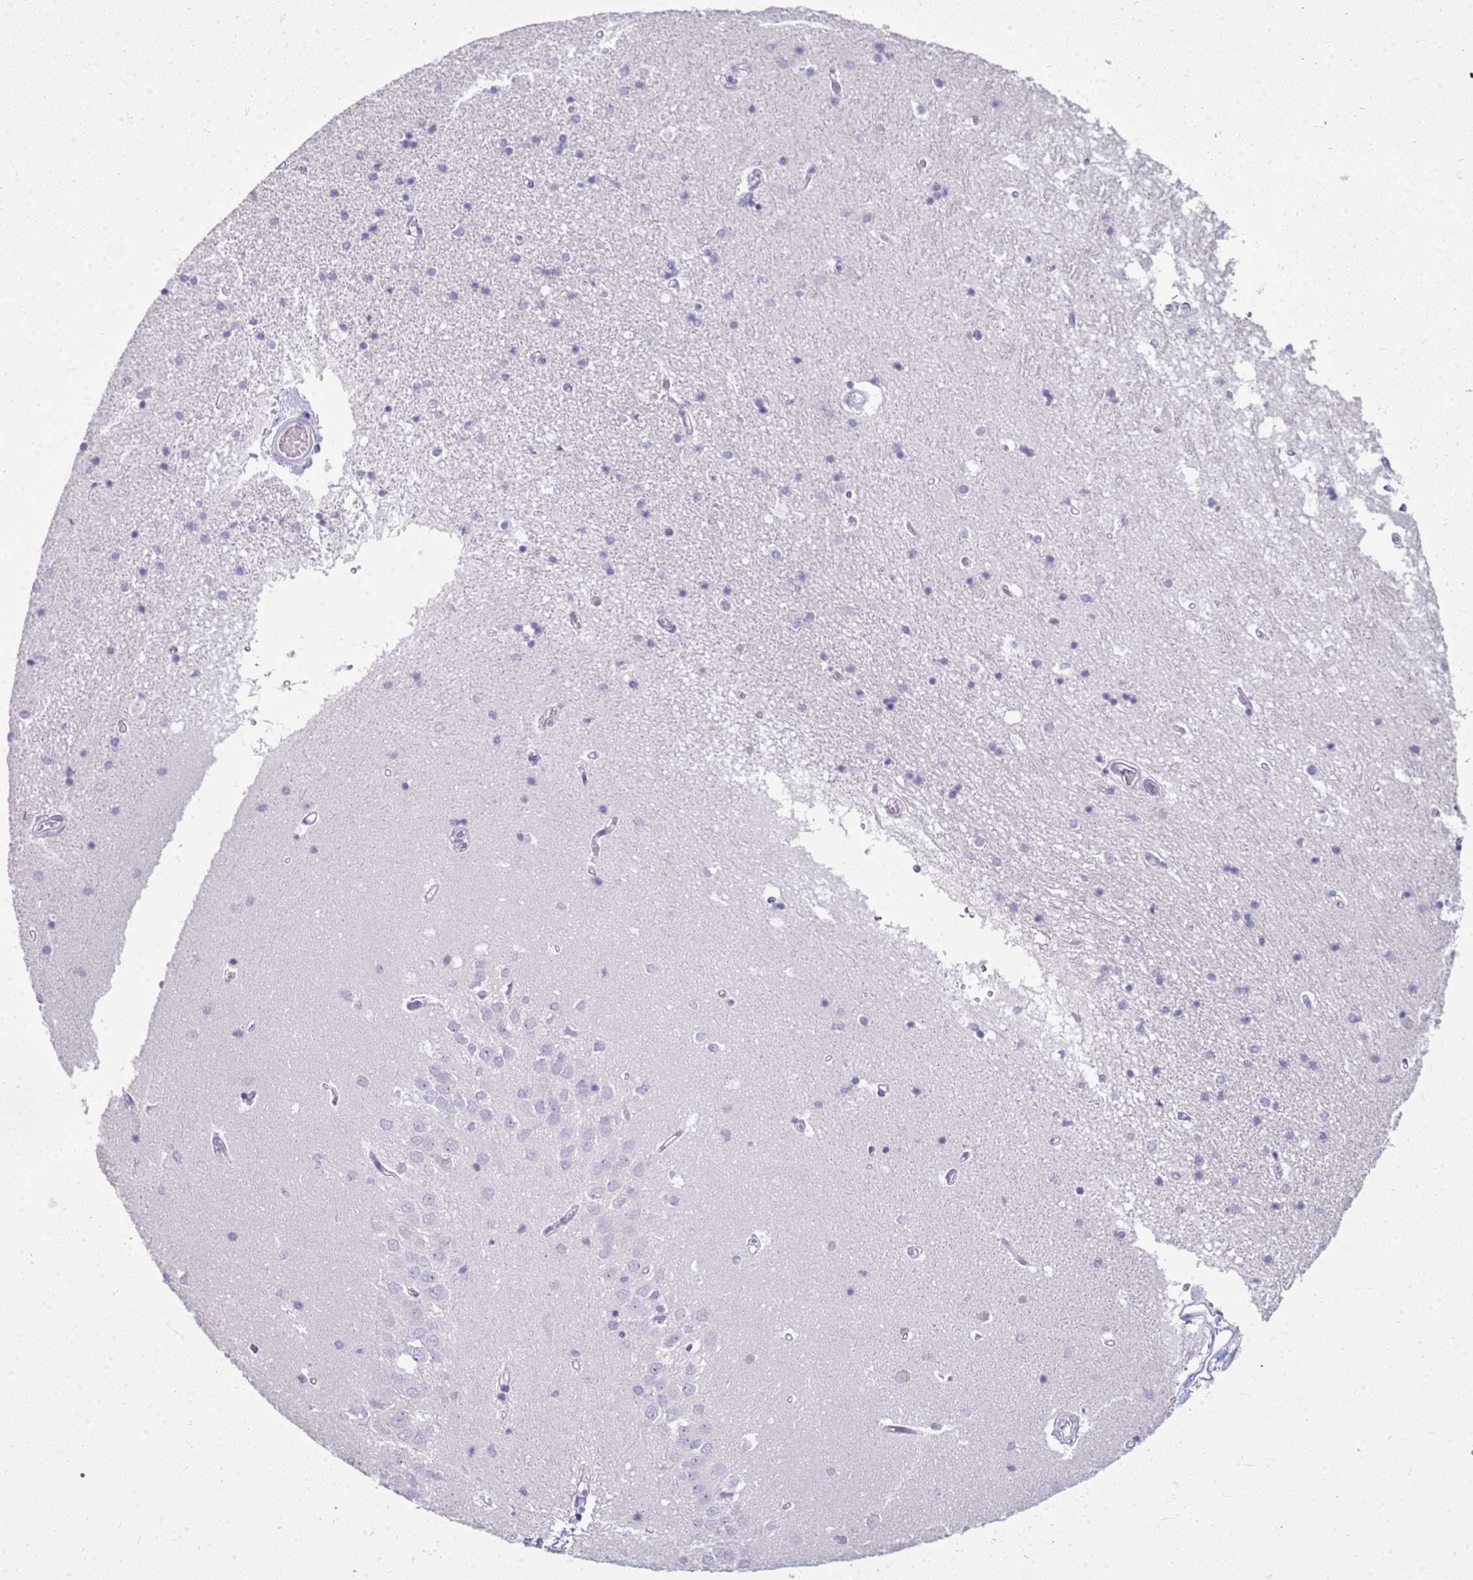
{"staining": {"intensity": "negative", "quantity": "none", "location": "none"}, "tissue": "hippocampus", "cell_type": "Glial cells", "image_type": "normal", "snomed": [{"axis": "morphology", "description": "Normal tissue, NOS"}, {"axis": "topography", "description": "Hippocampus"}], "caption": "Hippocampus was stained to show a protein in brown. There is no significant positivity in glial cells. (DAB (3,3'-diaminobenzidine) immunohistochemistry visualized using brightfield microscopy, high magnification).", "gene": "CA8", "patient": {"sex": "male", "age": 45}}